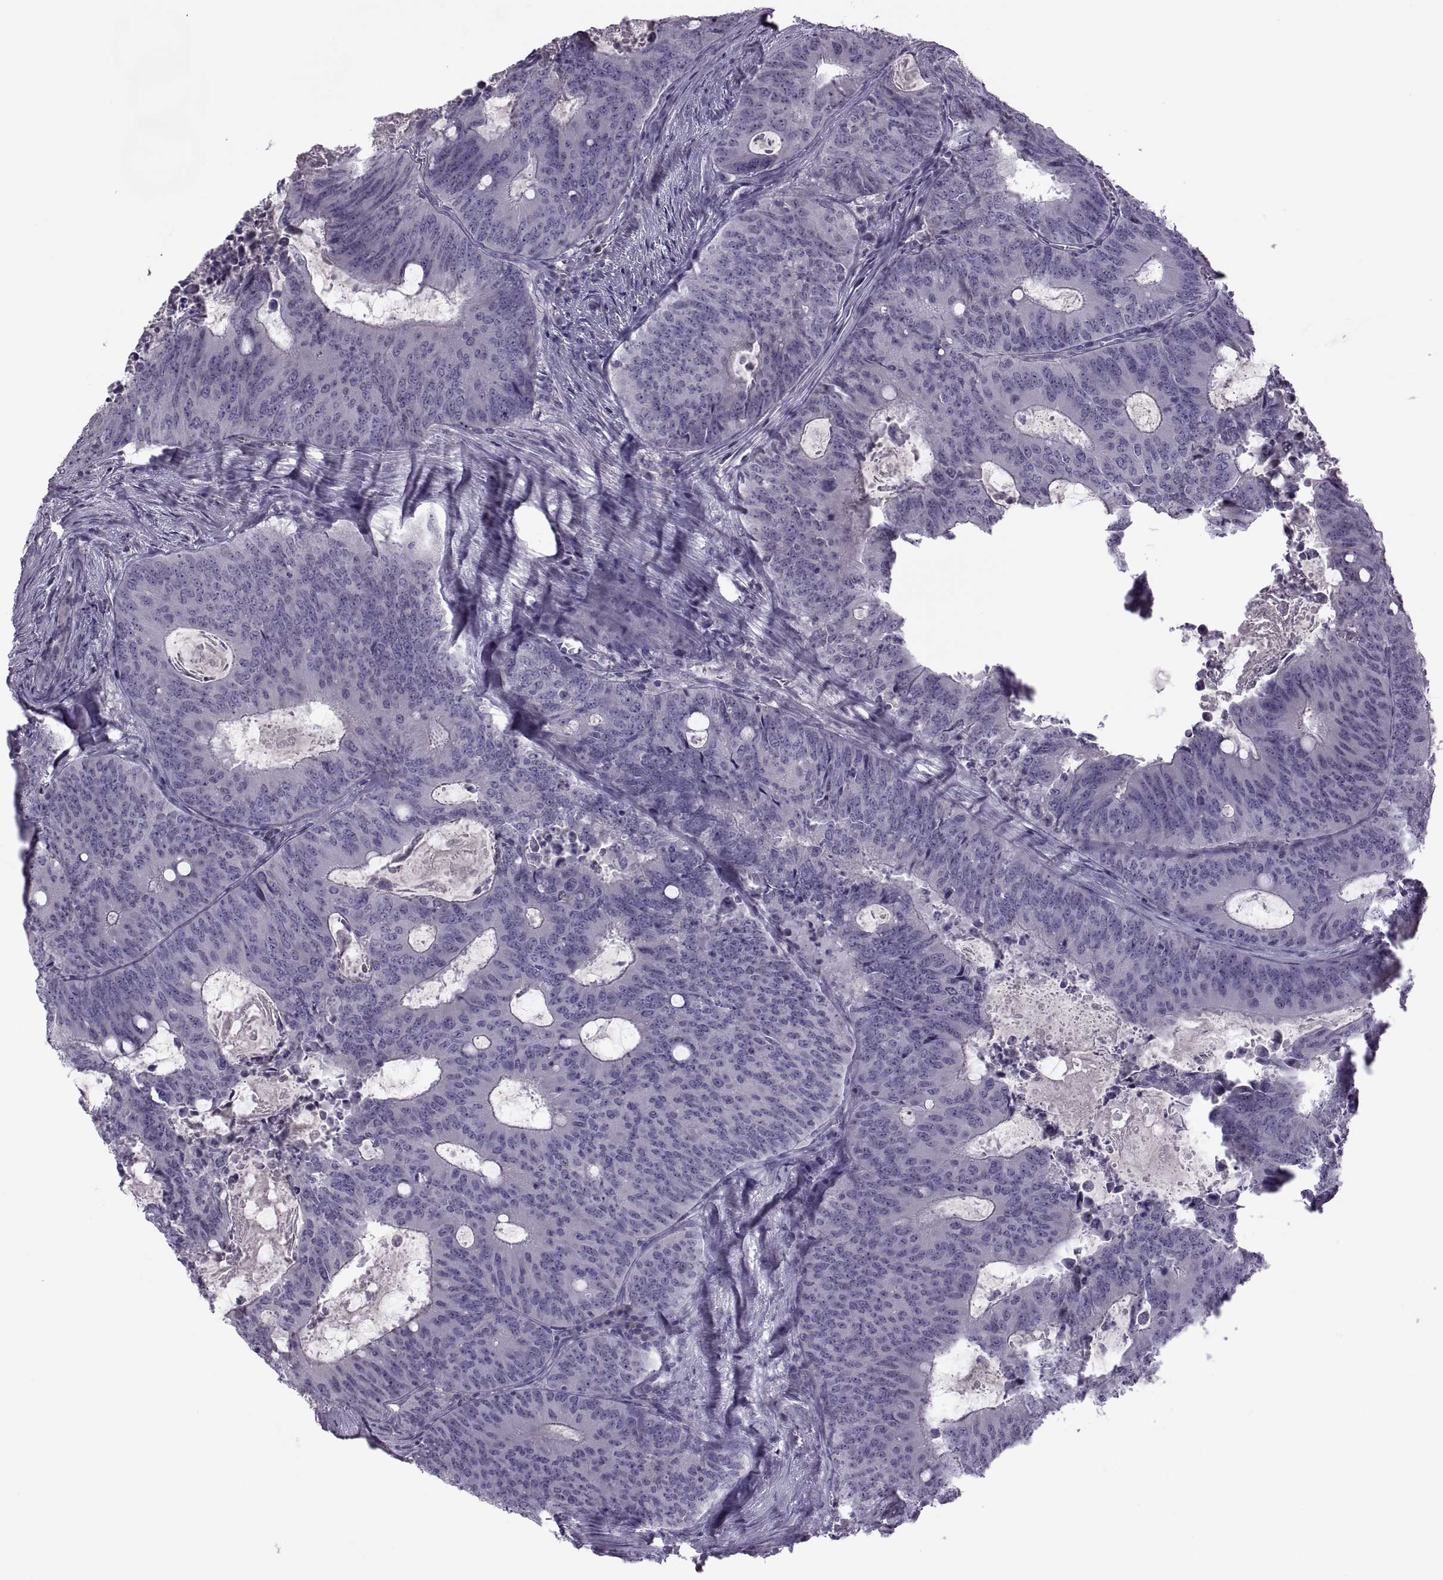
{"staining": {"intensity": "negative", "quantity": "none", "location": "none"}, "tissue": "colorectal cancer", "cell_type": "Tumor cells", "image_type": "cancer", "snomed": [{"axis": "morphology", "description": "Adenocarcinoma, NOS"}, {"axis": "topography", "description": "Colon"}], "caption": "There is no significant expression in tumor cells of colorectal adenocarcinoma.", "gene": "RSPH6A", "patient": {"sex": "male", "age": 67}}